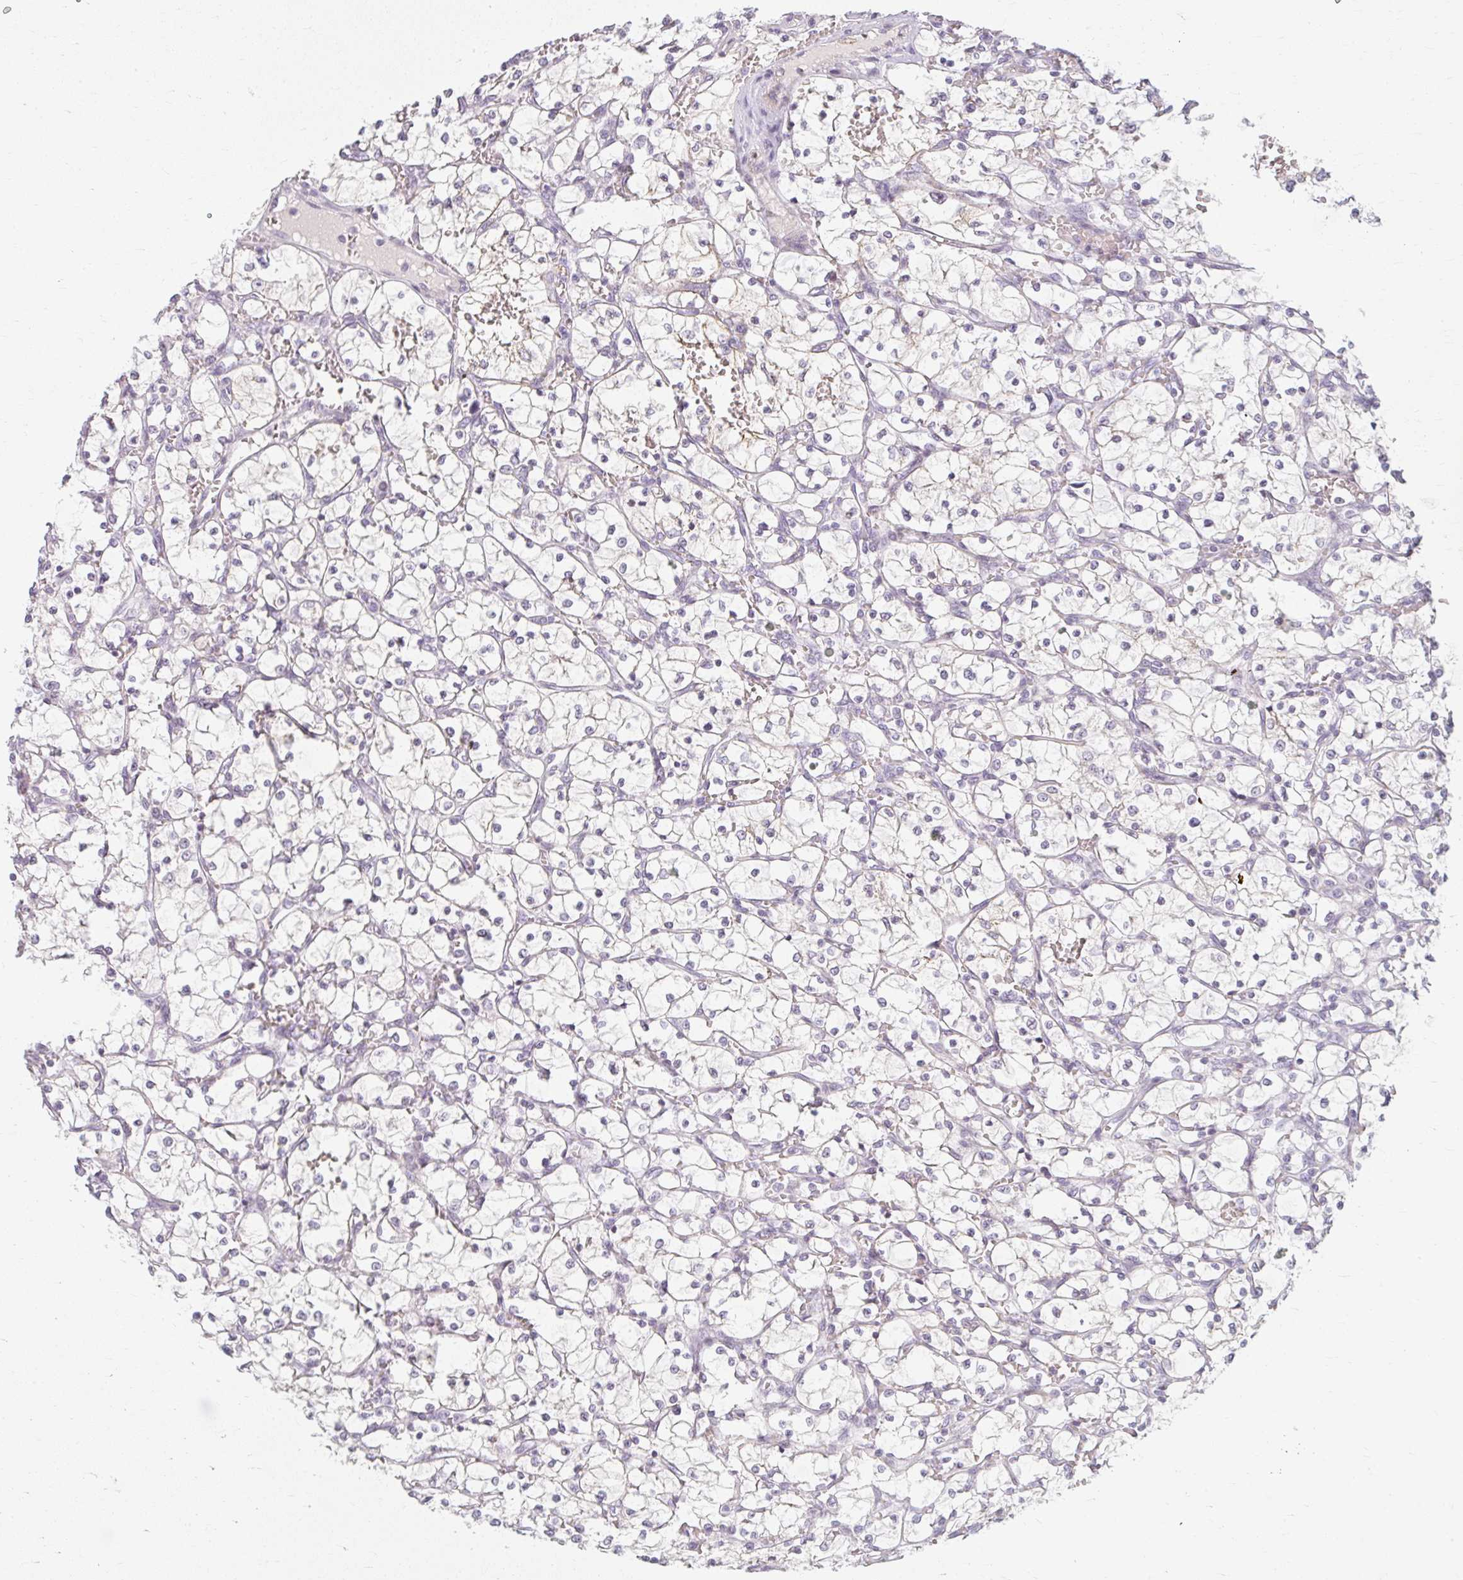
{"staining": {"intensity": "negative", "quantity": "none", "location": "none"}, "tissue": "renal cancer", "cell_type": "Tumor cells", "image_type": "cancer", "snomed": [{"axis": "morphology", "description": "Adenocarcinoma, NOS"}, {"axis": "topography", "description": "Kidney"}], "caption": "Renal cancer was stained to show a protein in brown. There is no significant positivity in tumor cells.", "gene": "ZFYVE26", "patient": {"sex": "female", "age": 69}}